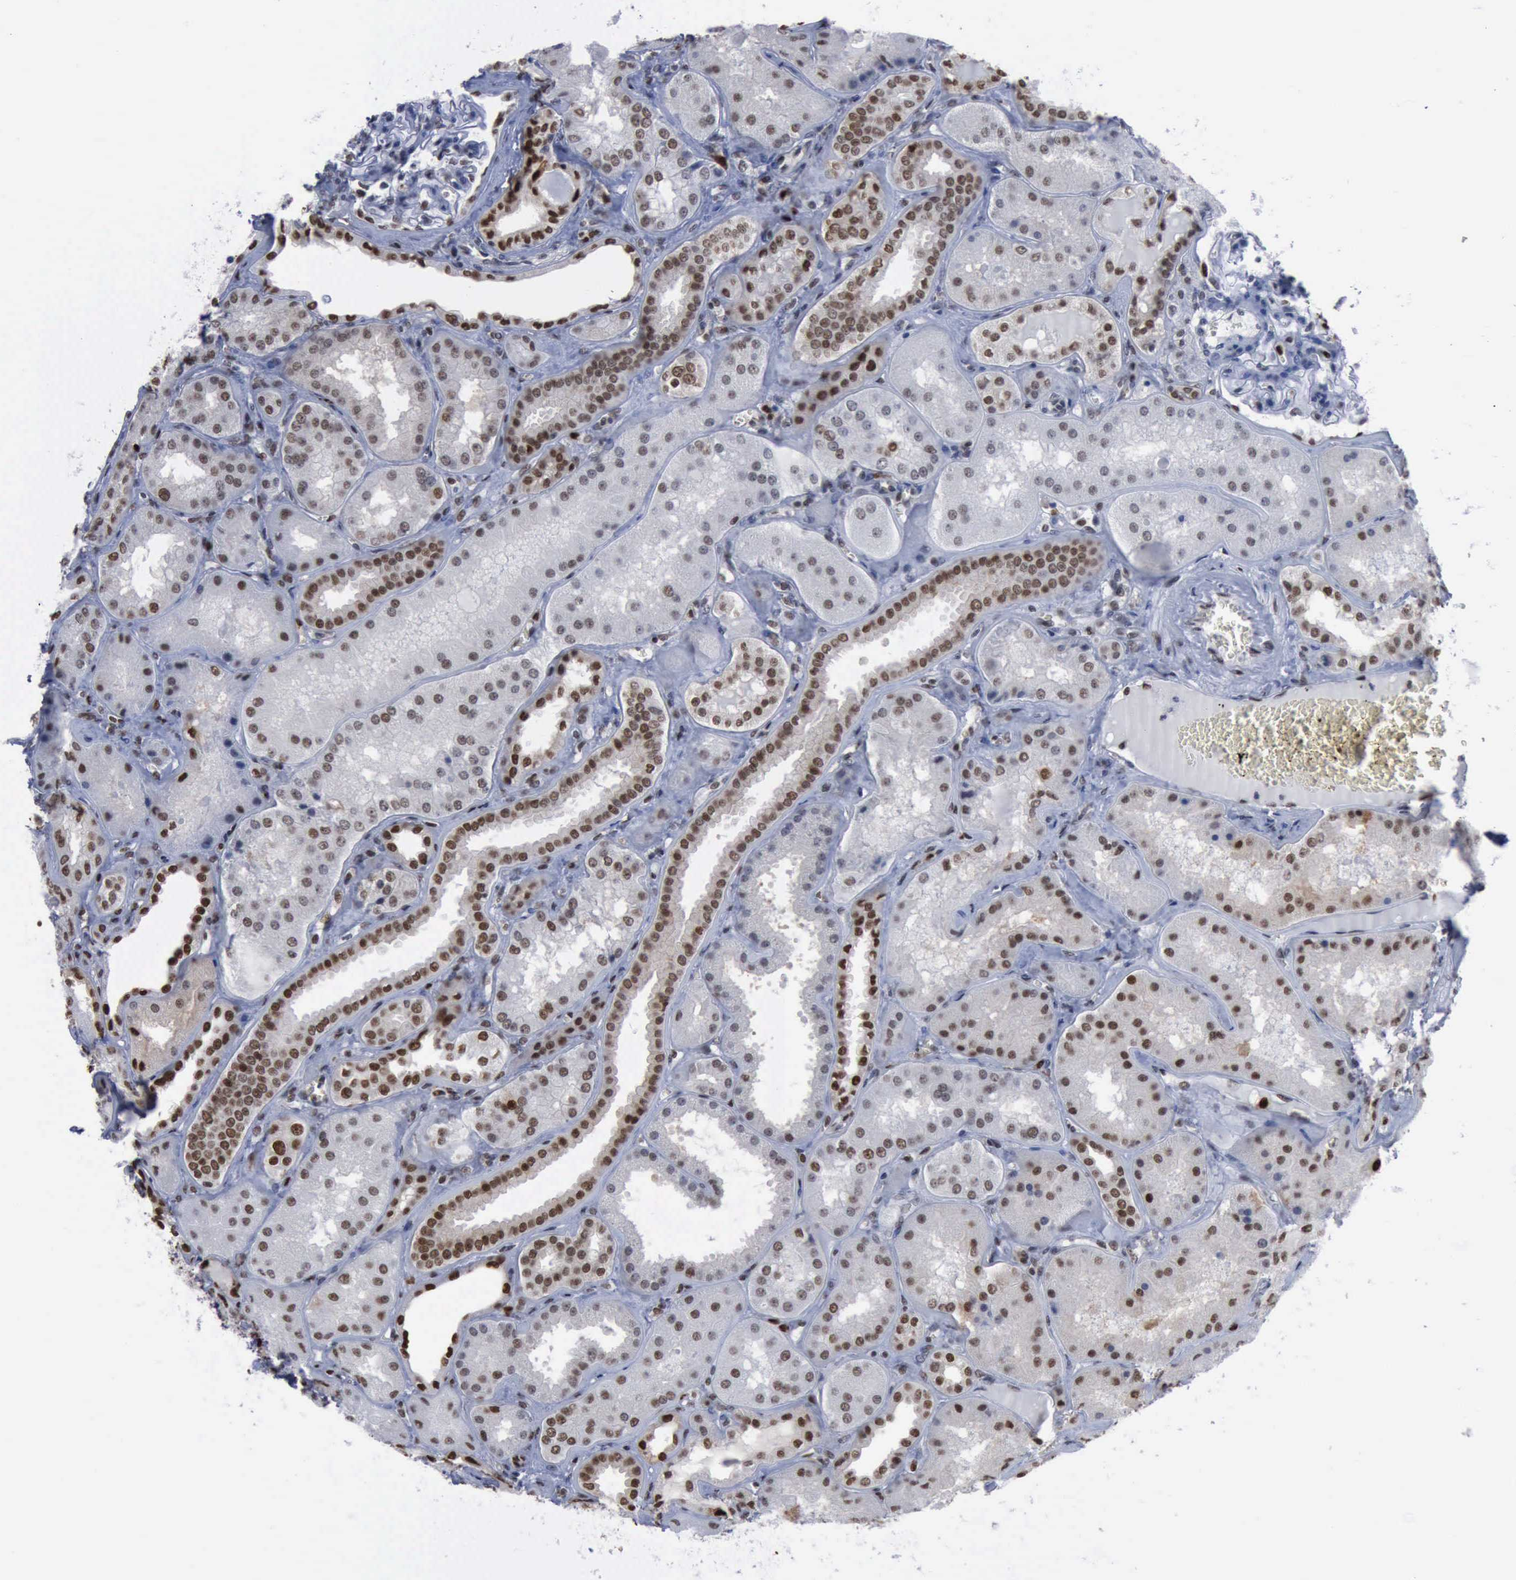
{"staining": {"intensity": "negative", "quantity": "none", "location": "none"}, "tissue": "kidney", "cell_type": "Cells in glomeruli", "image_type": "normal", "snomed": [{"axis": "morphology", "description": "Normal tissue, NOS"}, {"axis": "topography", "description": "Kidney"}], "caption": "Immunohistochemistry of benign kidney displays no expression in cells in glomeruli. (Stains: DAB (3,3'-diaminobenzidine) immunohistochemistry (IHC) with hematoxylin counter stain, Microscopy: brightfield microscopy at high magnification).", "gene": "PCNA", "patient": {"sex": "female", "age": 56}}